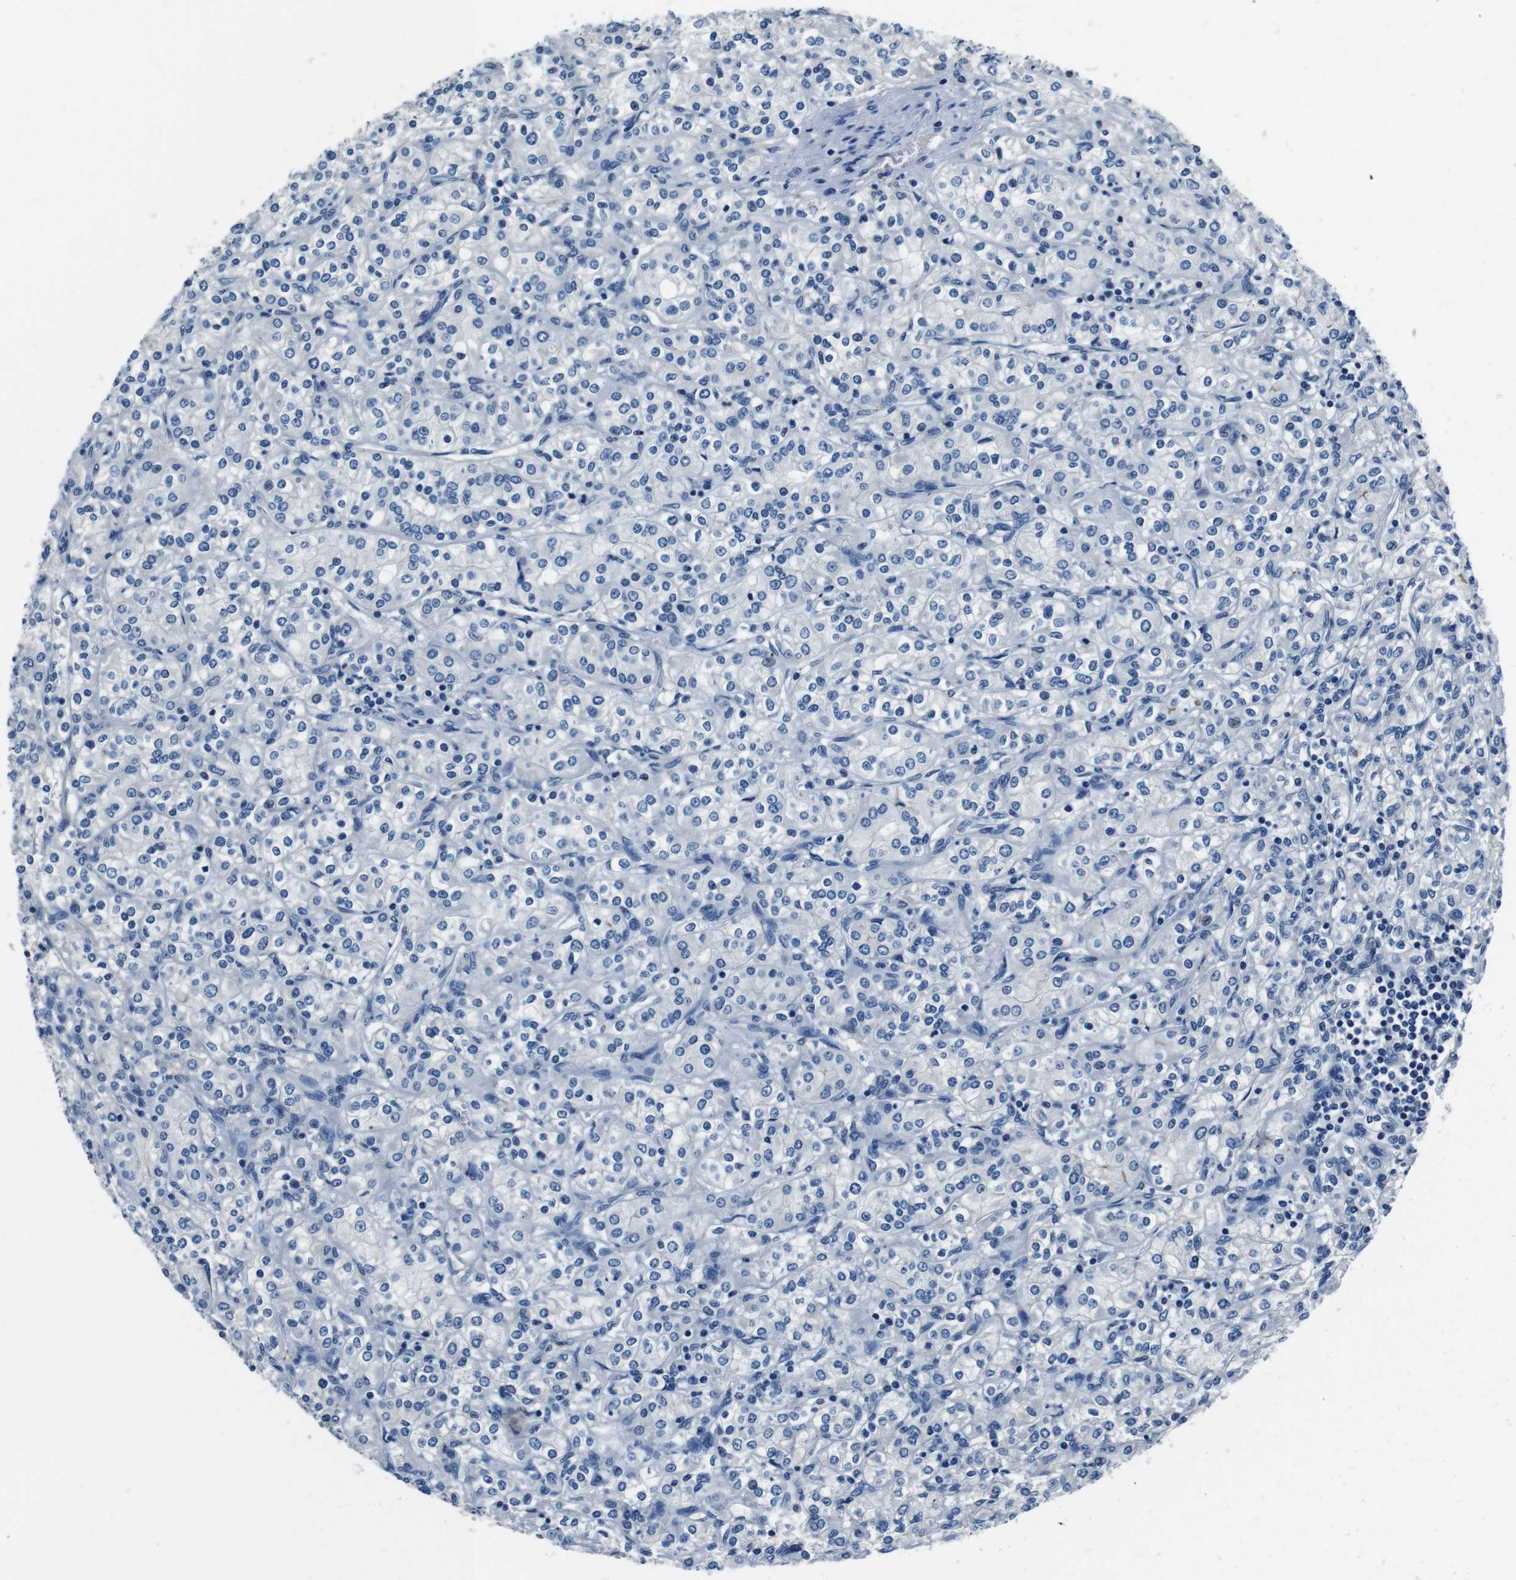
{"staining": {"intensity": "negative", "quantity": "none", "location": "none"}, "tissue": "renal cancer", "cell_type": "Tumor cells", "image_type": "cancer", "snomed": [{"axis": "morphology", "description": "Adenocarcinoma, NOS"}, {"axis": "topography", "description": "Kidney"}], "caption": "A micrograph of human adenocarcinoma (renal) is negative for staining in tumor cells.", "gene": "CASQ1", "patient": {"sex": "male", "age": 77}}